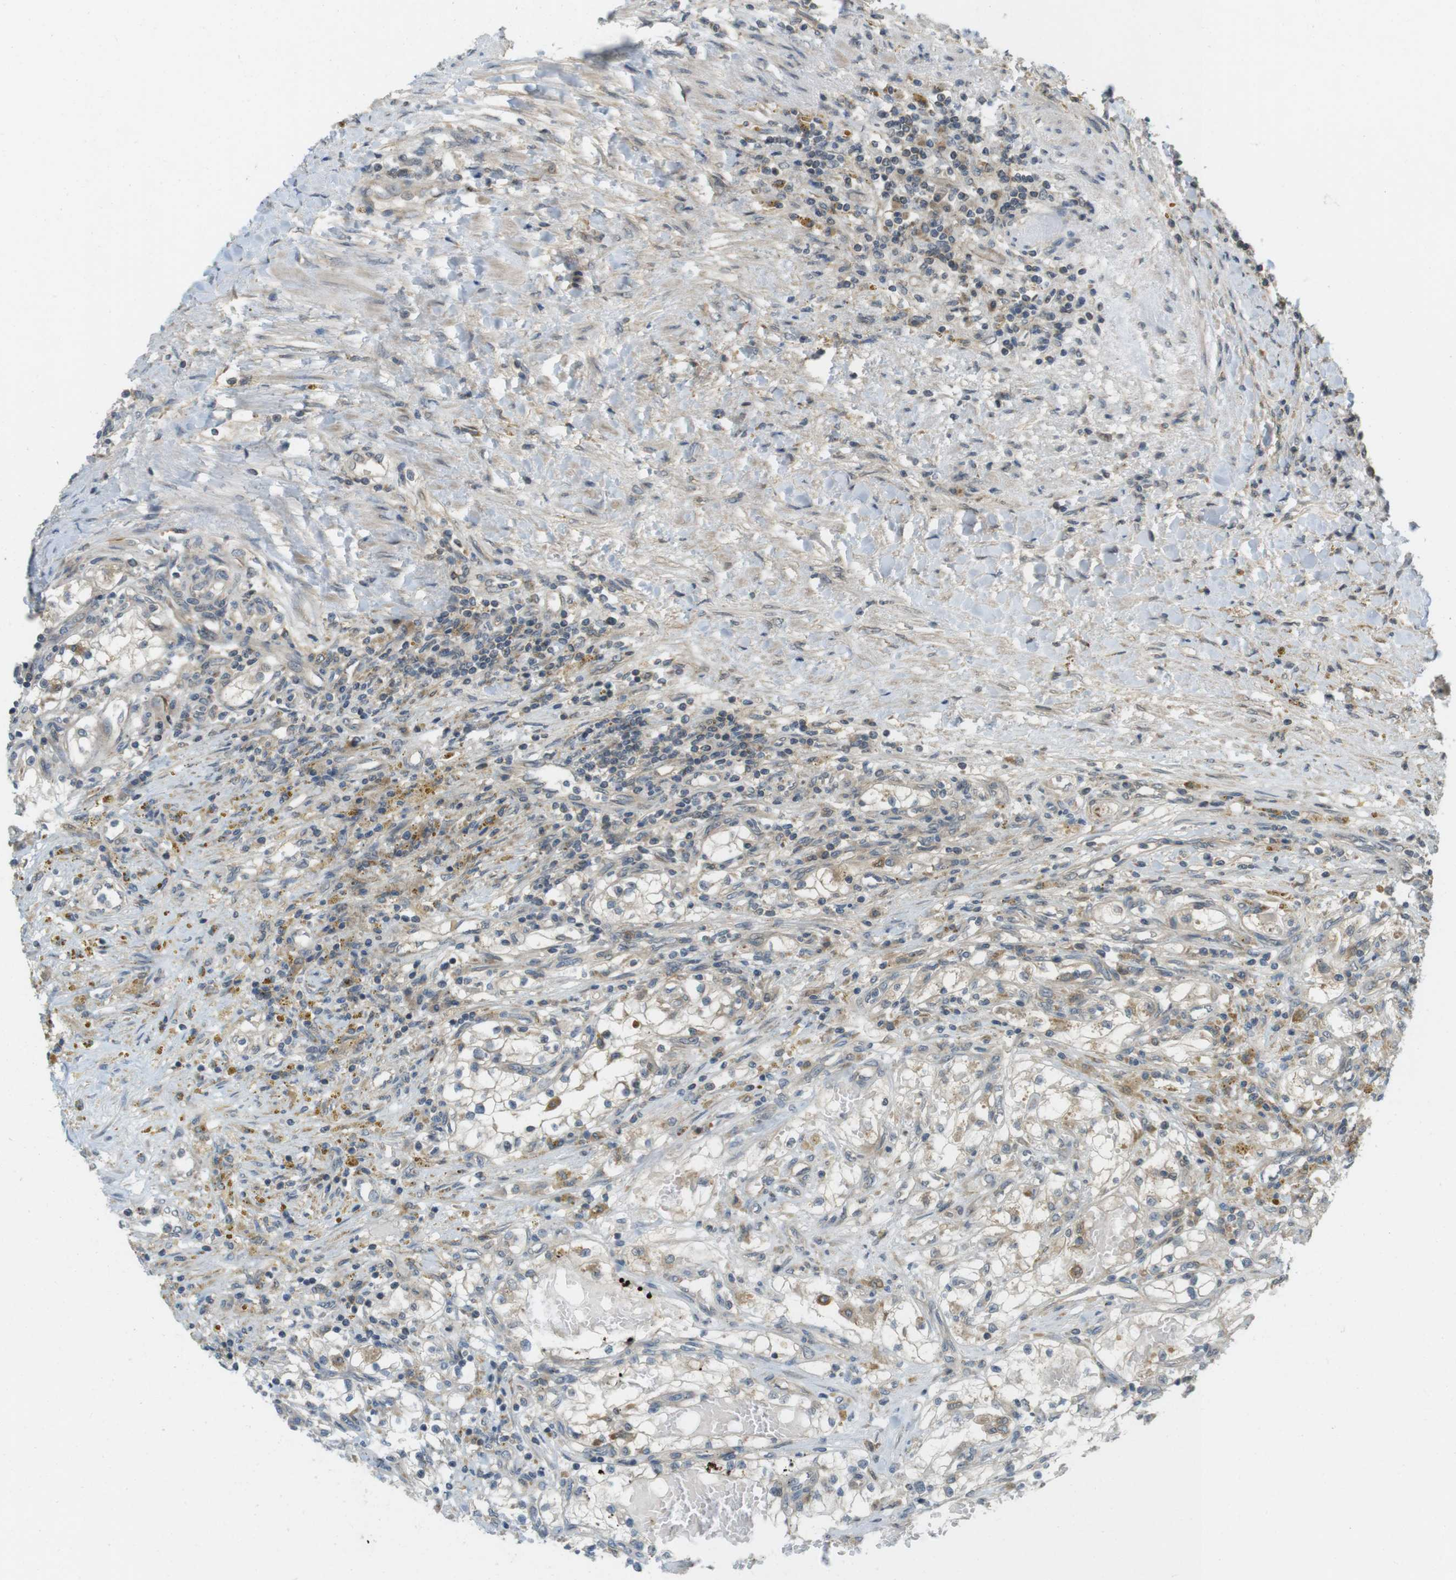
{"staining": {"intensity": "moderate", "quantity": "25%-75%", "location": "cytoplasmic/membranous"}, "tissue": "renal cancer", "cell_type": "Tumor cells", "image_type": "cancer", "snomed": [{"axis": "morphology", "description": "Adenocarcinoma, NOS"}, {"axis": "topography", "description": "Kidney"}], "caption": "Protein staining by IHC demonstrates moderate cytoplasmic/membranous staining in about 25%-75% of tumor cells in renal cancer (adenocarcinoma).", "gene": "RNF130", "patient": {"sex": "male", "age": 68}}